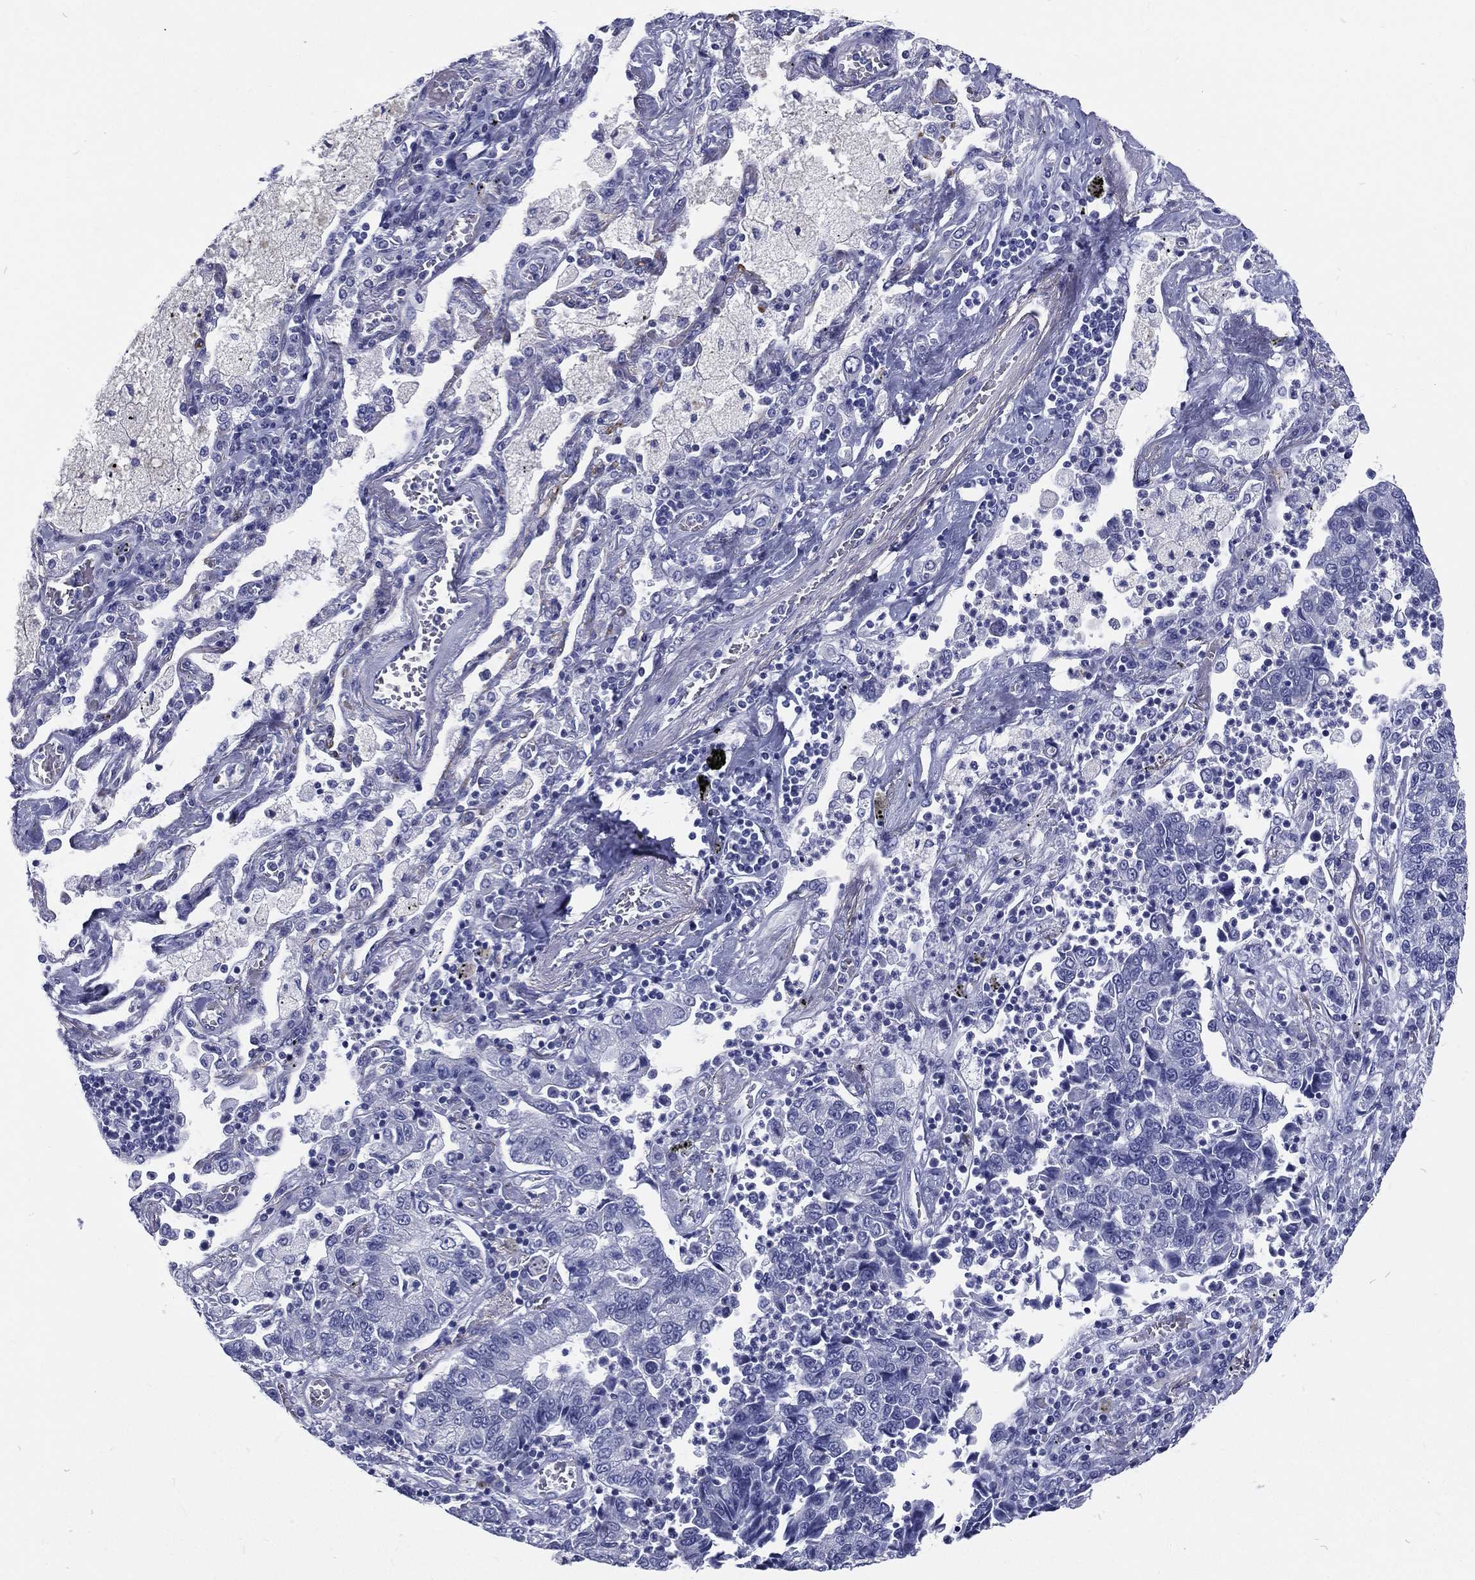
{"staining": {"intensity": "negative", "quantity": "none", "location": "none"}, "tissue": "lung cancer", "cell_type": "Tumor cells", "image_type": "cancer", "snomed": [{"axis": "morphology", "description": "Adenocarcinoma, NOS"}, {"axis": "topography", "description": "Lung"}], "caption": "Tumor cells show no significant expression in lung cancer (adenocarcinoma).", "gene": "RSPH4A", "patient": {"sex": "female", "age": 57}}